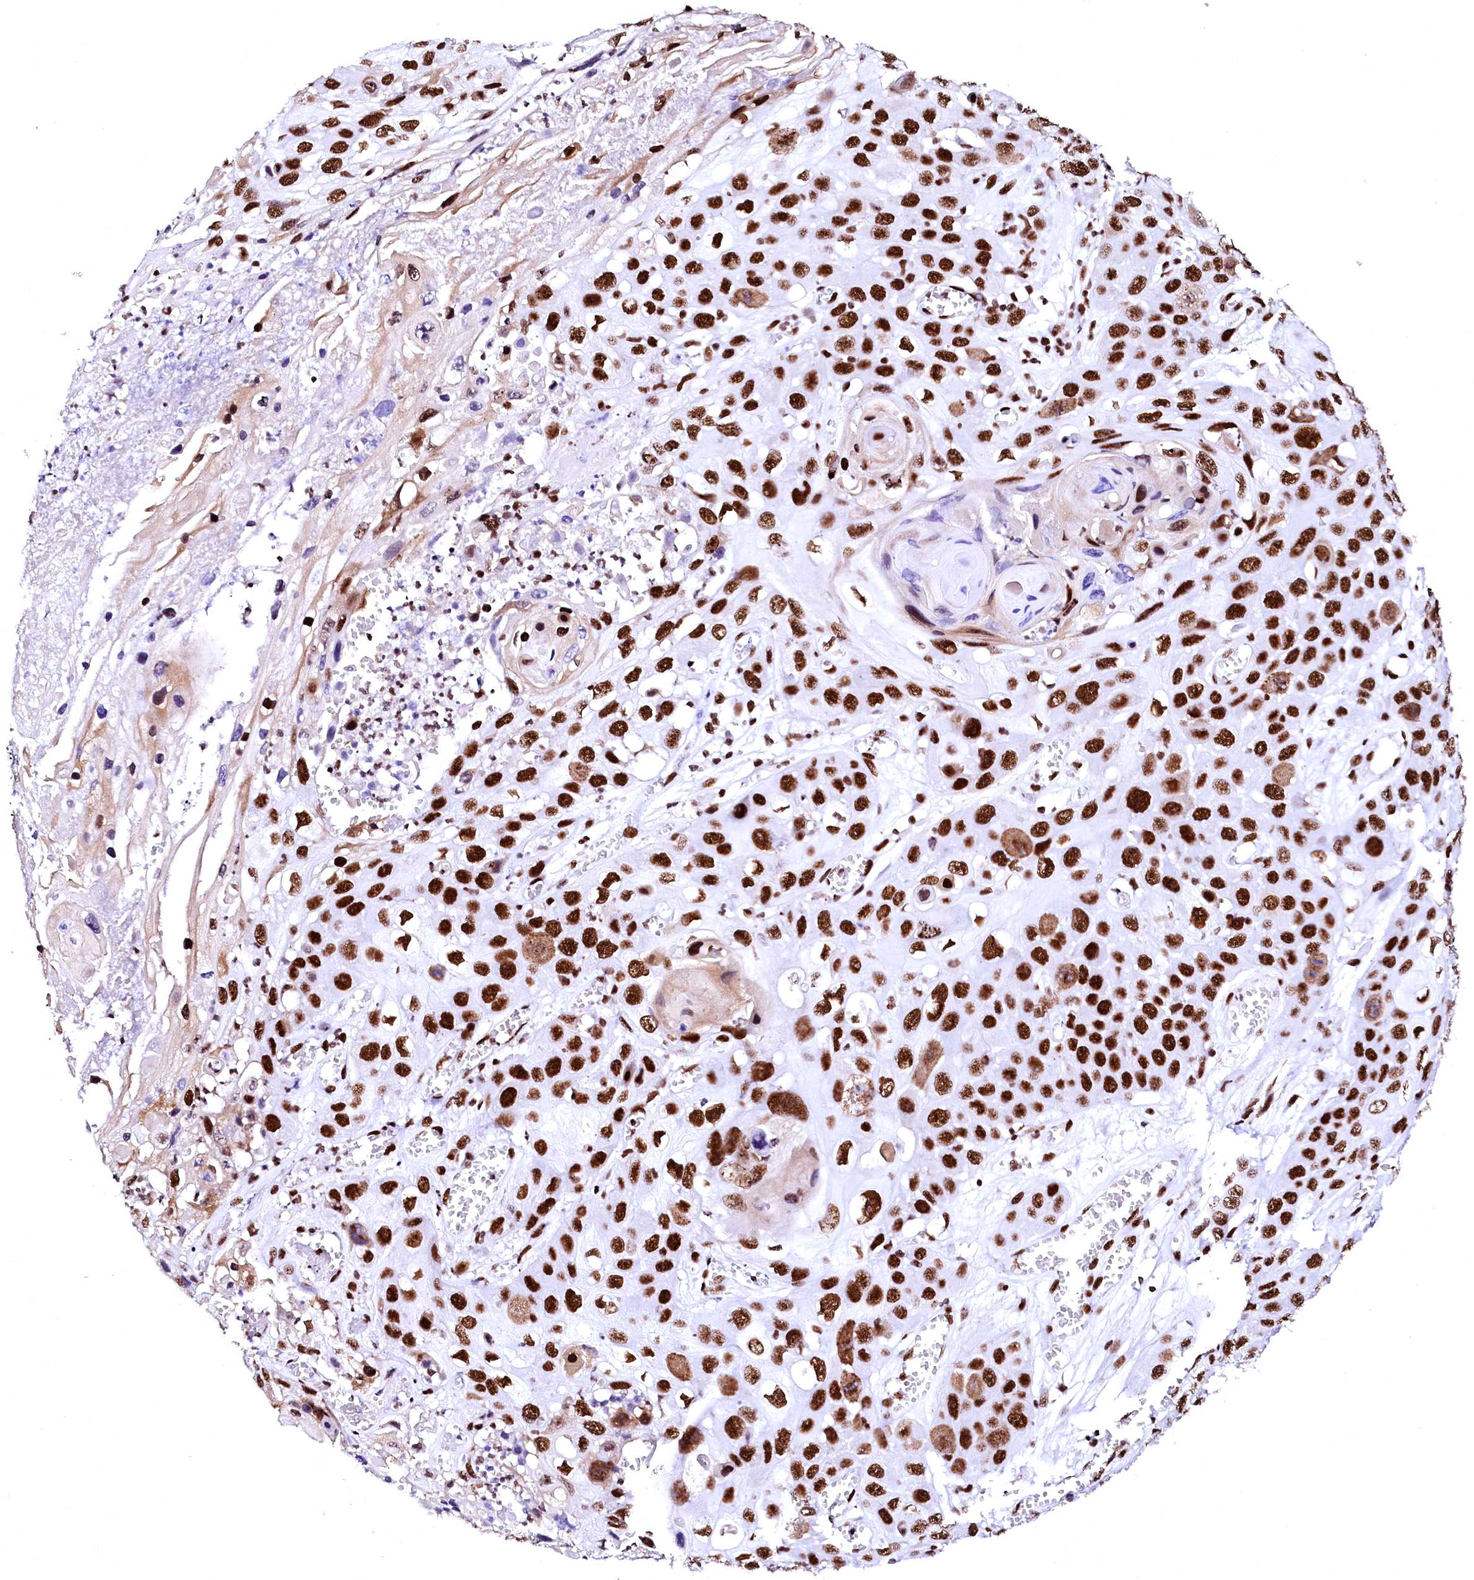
{"staining": {"intensity": "strong", "quantity": ">75%", "location": "nuclear"}, "tissue": "skin cancer", "cell_type": "Tumor cells", "image_type": "cancer", "snomed": [{"axis": "morphology", "description": "Squamous cell carcinoma, NOS"}, {"axis": "topography", "description": "Skin"}], "caption": "The immunohistochemical stain highlights strong nuclear positivity in tumor cells of squamous cell carcinoma (skin) tissue.", "gene": "CPSF6", "patient": {"sex": "male", "age": 55}}